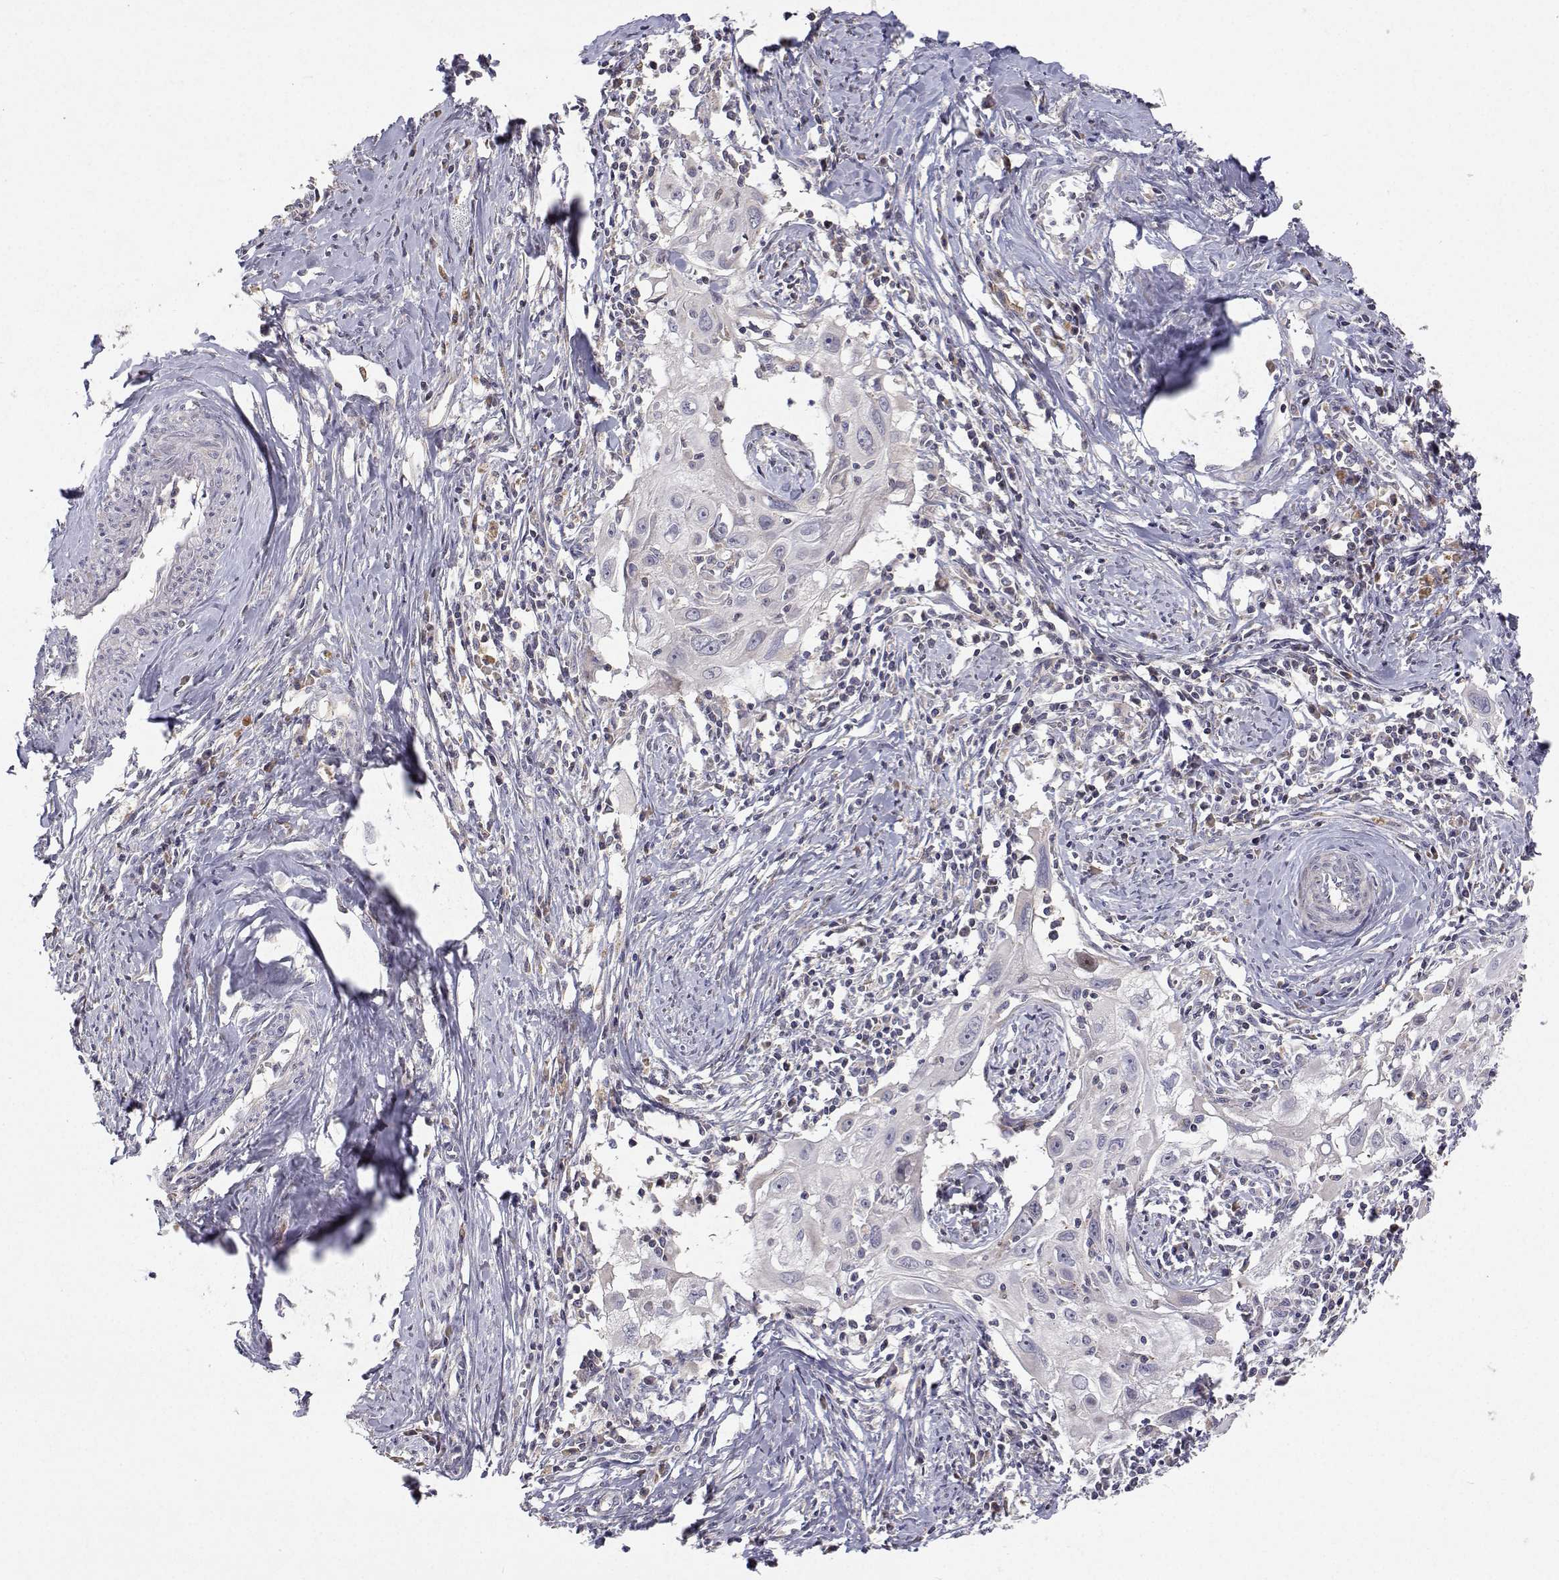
{"staining": {"intensity": "negative", "quantity": "none", "location": "none"}, "tissue": "cervical cancer", "cell_type": "Tumor cells", "image_type": "cancer", "snomed": [{"axis": "morphology", "description": "Squamous cell carcinoma, NOS"}, {"axis": "topography", "description": "Cervix"}], "caption": "Human cervical cancer (squamous cell carcinoma) stained for a protein using IHC displays no expression in tumor cells.", "gene": "MRPL3", "patient": {"sex": "female", "age": 30}}